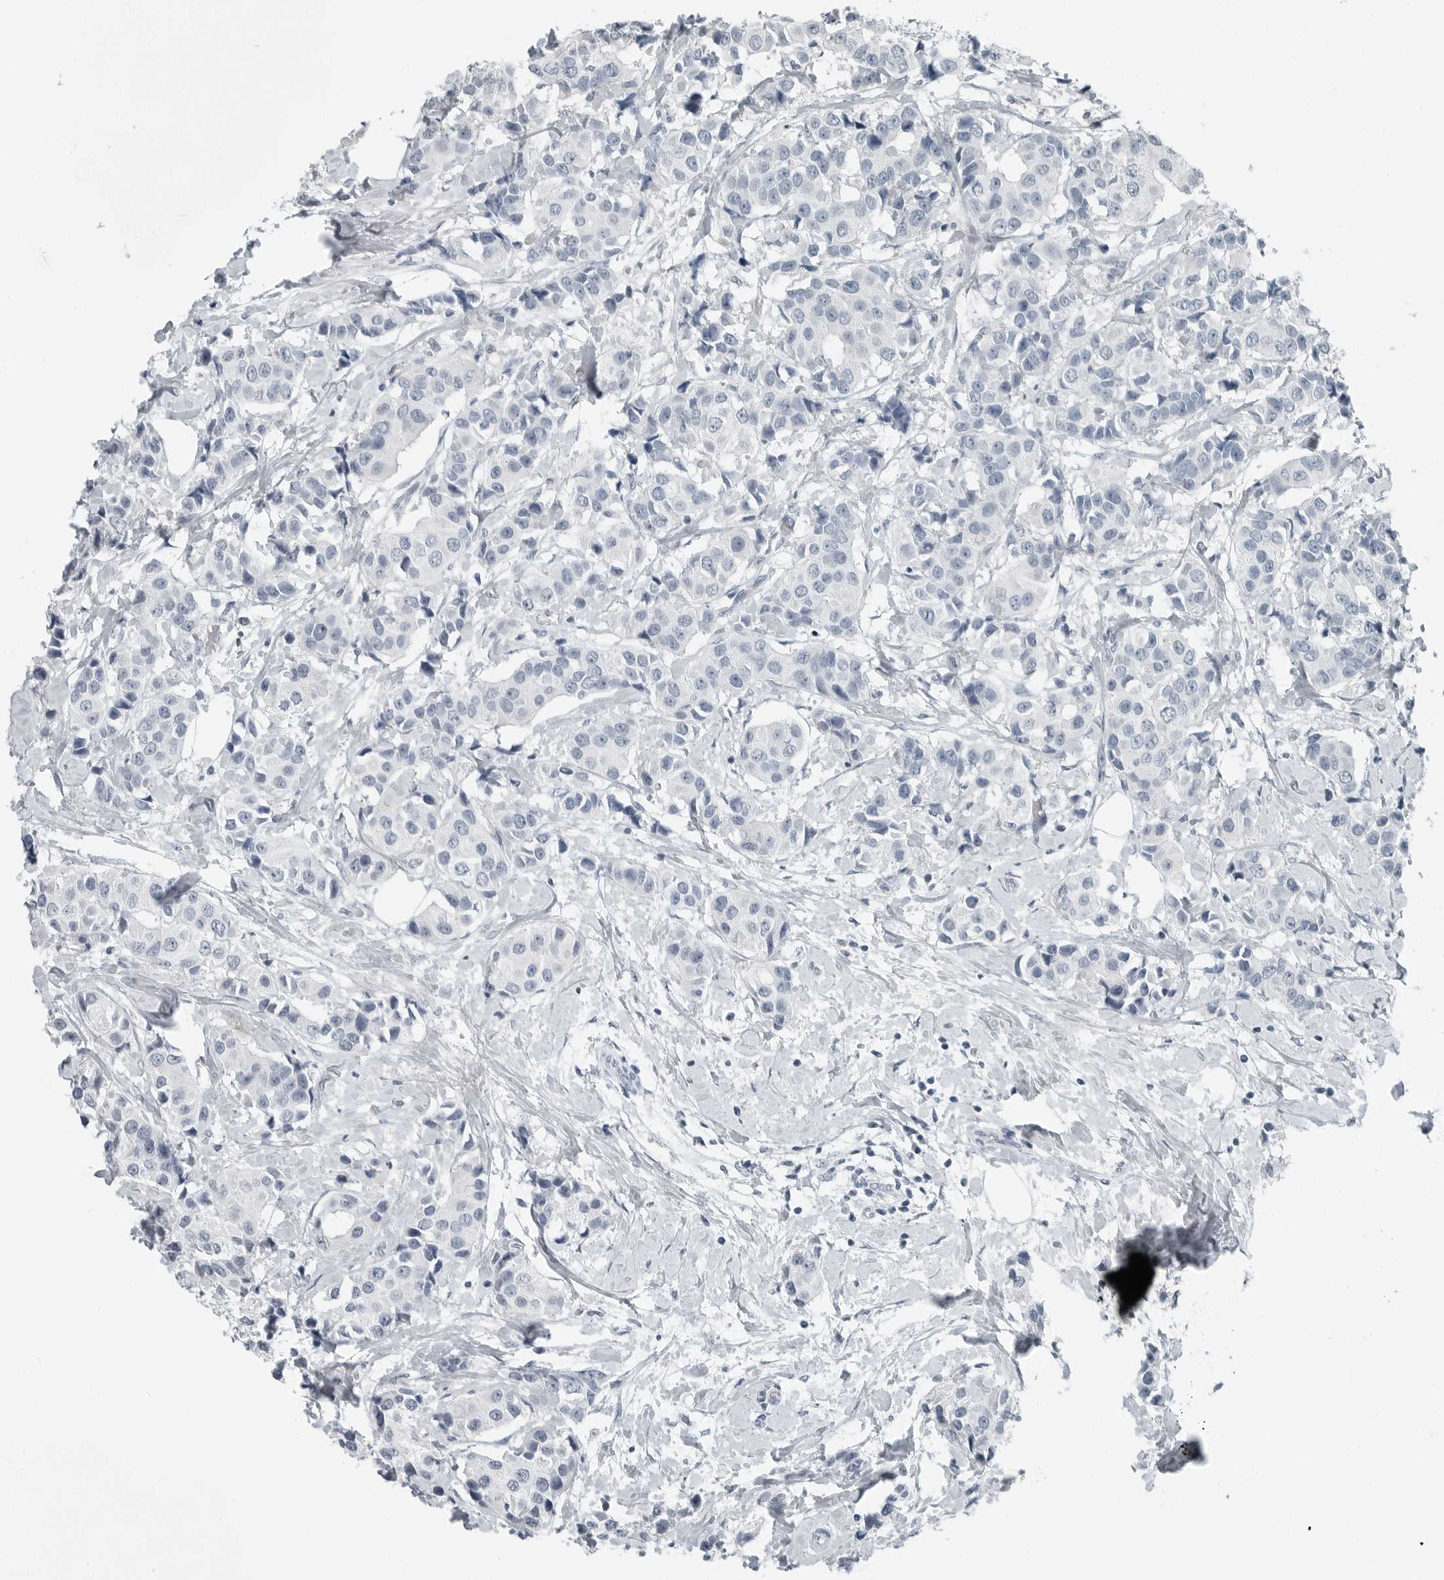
{"staining": {"intensity": "negative", "quantity": "none", "location": "none"}, "tissue": "breast cancer", "cell_type": "Tumor cells", "image_type": "cancer", "snomed": [{"axis": "morphology", "description": "Normal tissue, NOS"}, {"axis": "morphology", "description": "Duct carcinoma"}, {"axis": "topography", "description": "Breast"}], "caption": "Immunohistochemistry (IHC) image of neoplastic tissue: human intraductal carcinoma (breast) stained with DAB (3,3'-diaminobenzidine) reveals no significant protein expression in tumor cells. Brightfield microscopy of immunohistochemistry stained with DAB (brown) and hematoxylin (blue), captured at high magnification.", "gene": "KYAT1", "patient": {"sex": "female", "age": 39}}